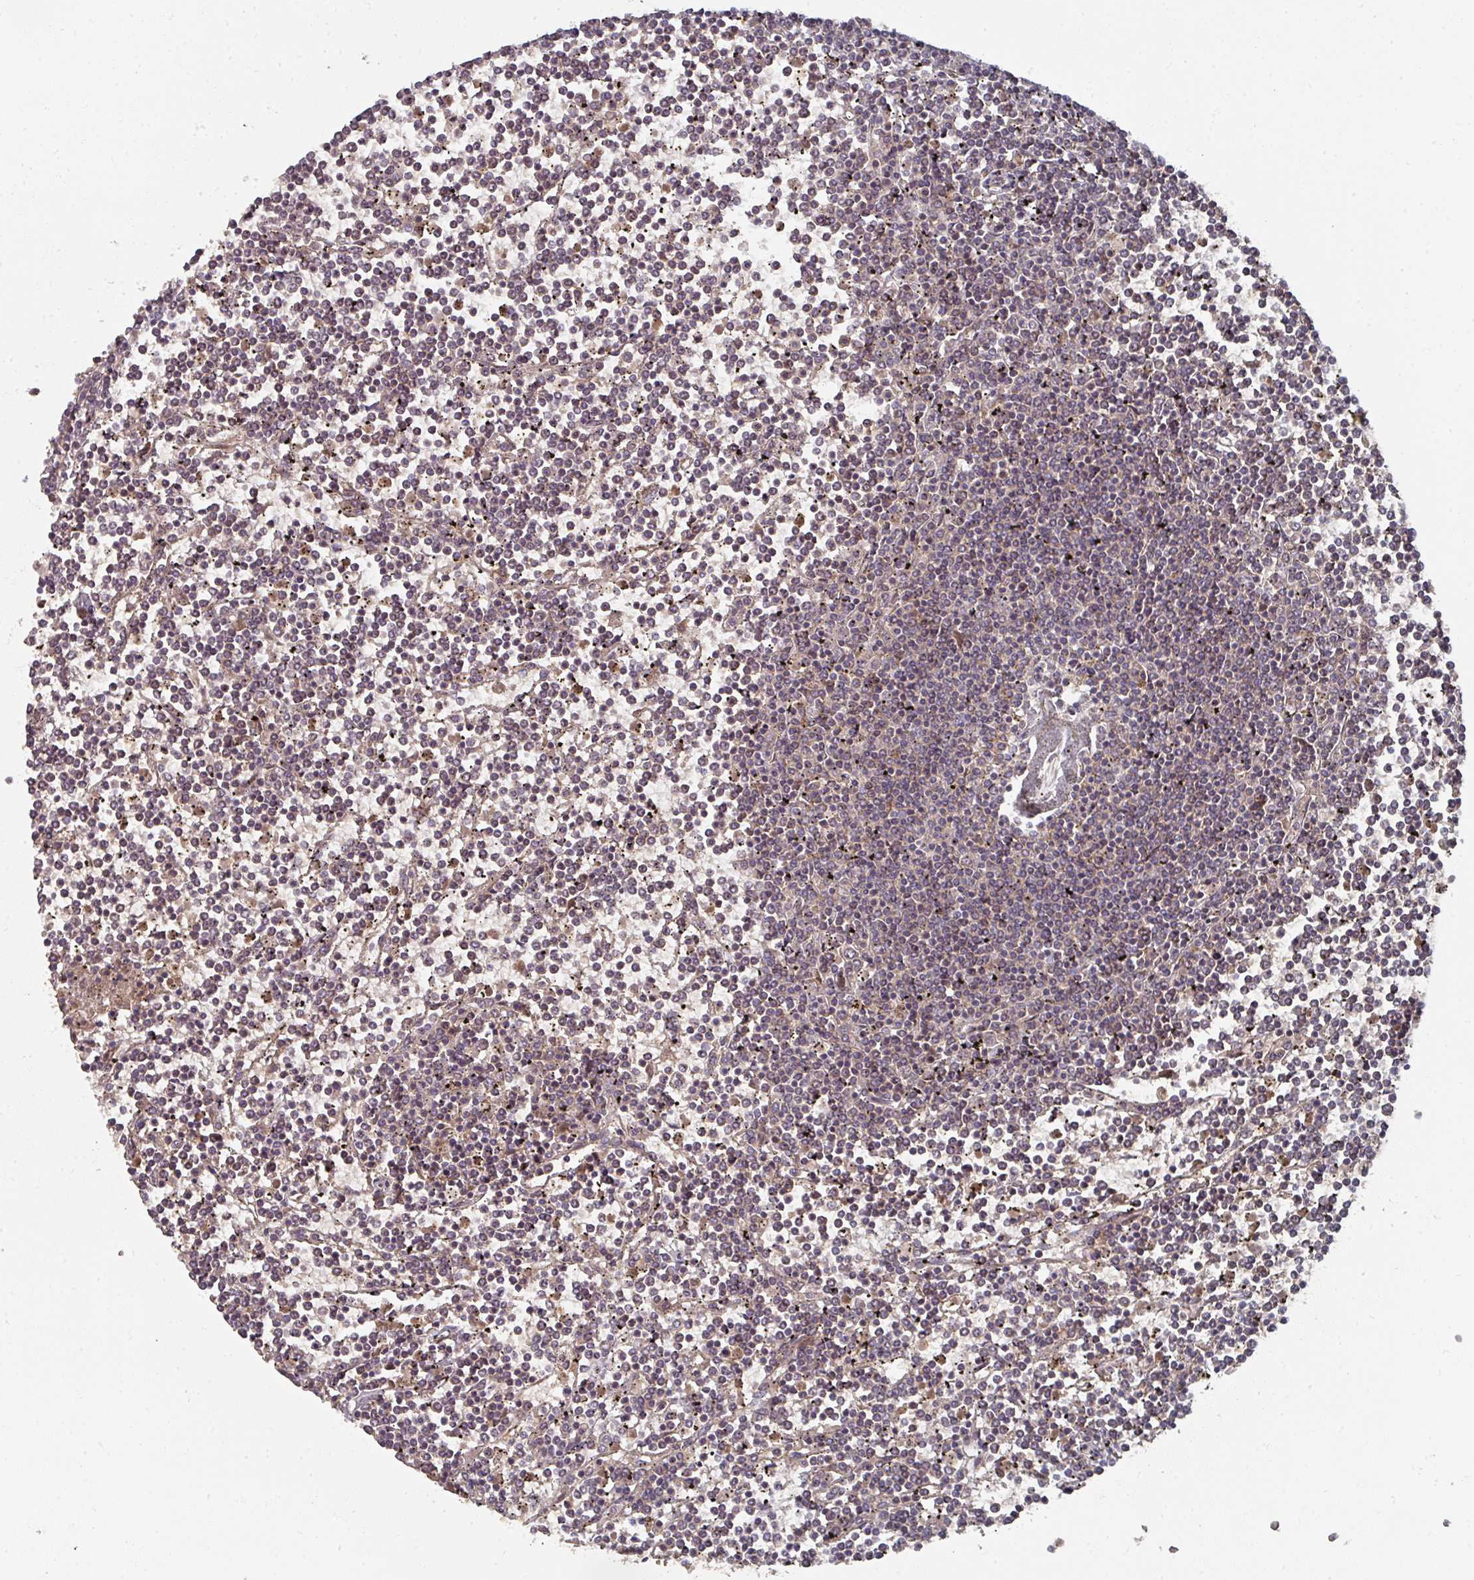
{"staining": {"intensity": "negative", "quantity": "none", "location": "none"}, "tissue": "lymphoma", "cell_type": "Tumor cells", "image_type": "cancer", "snomed": [{"axis": "morphology", "description": "Malignant lymphoma, non-Hodgkin's type, Low grade"}, {"axis": "topography", "description": "Spleen"}], "caption": "A micrograph of lymphoma stained for a protein displays no brown staining in tumor cells. (DAB (3,3'-diaminobenzidine) immunohistochemistry visualized using brightfield microscopy, high magnification).", "gene": "DNAJC7", "patient": {"sex": "female", "age": 19}}